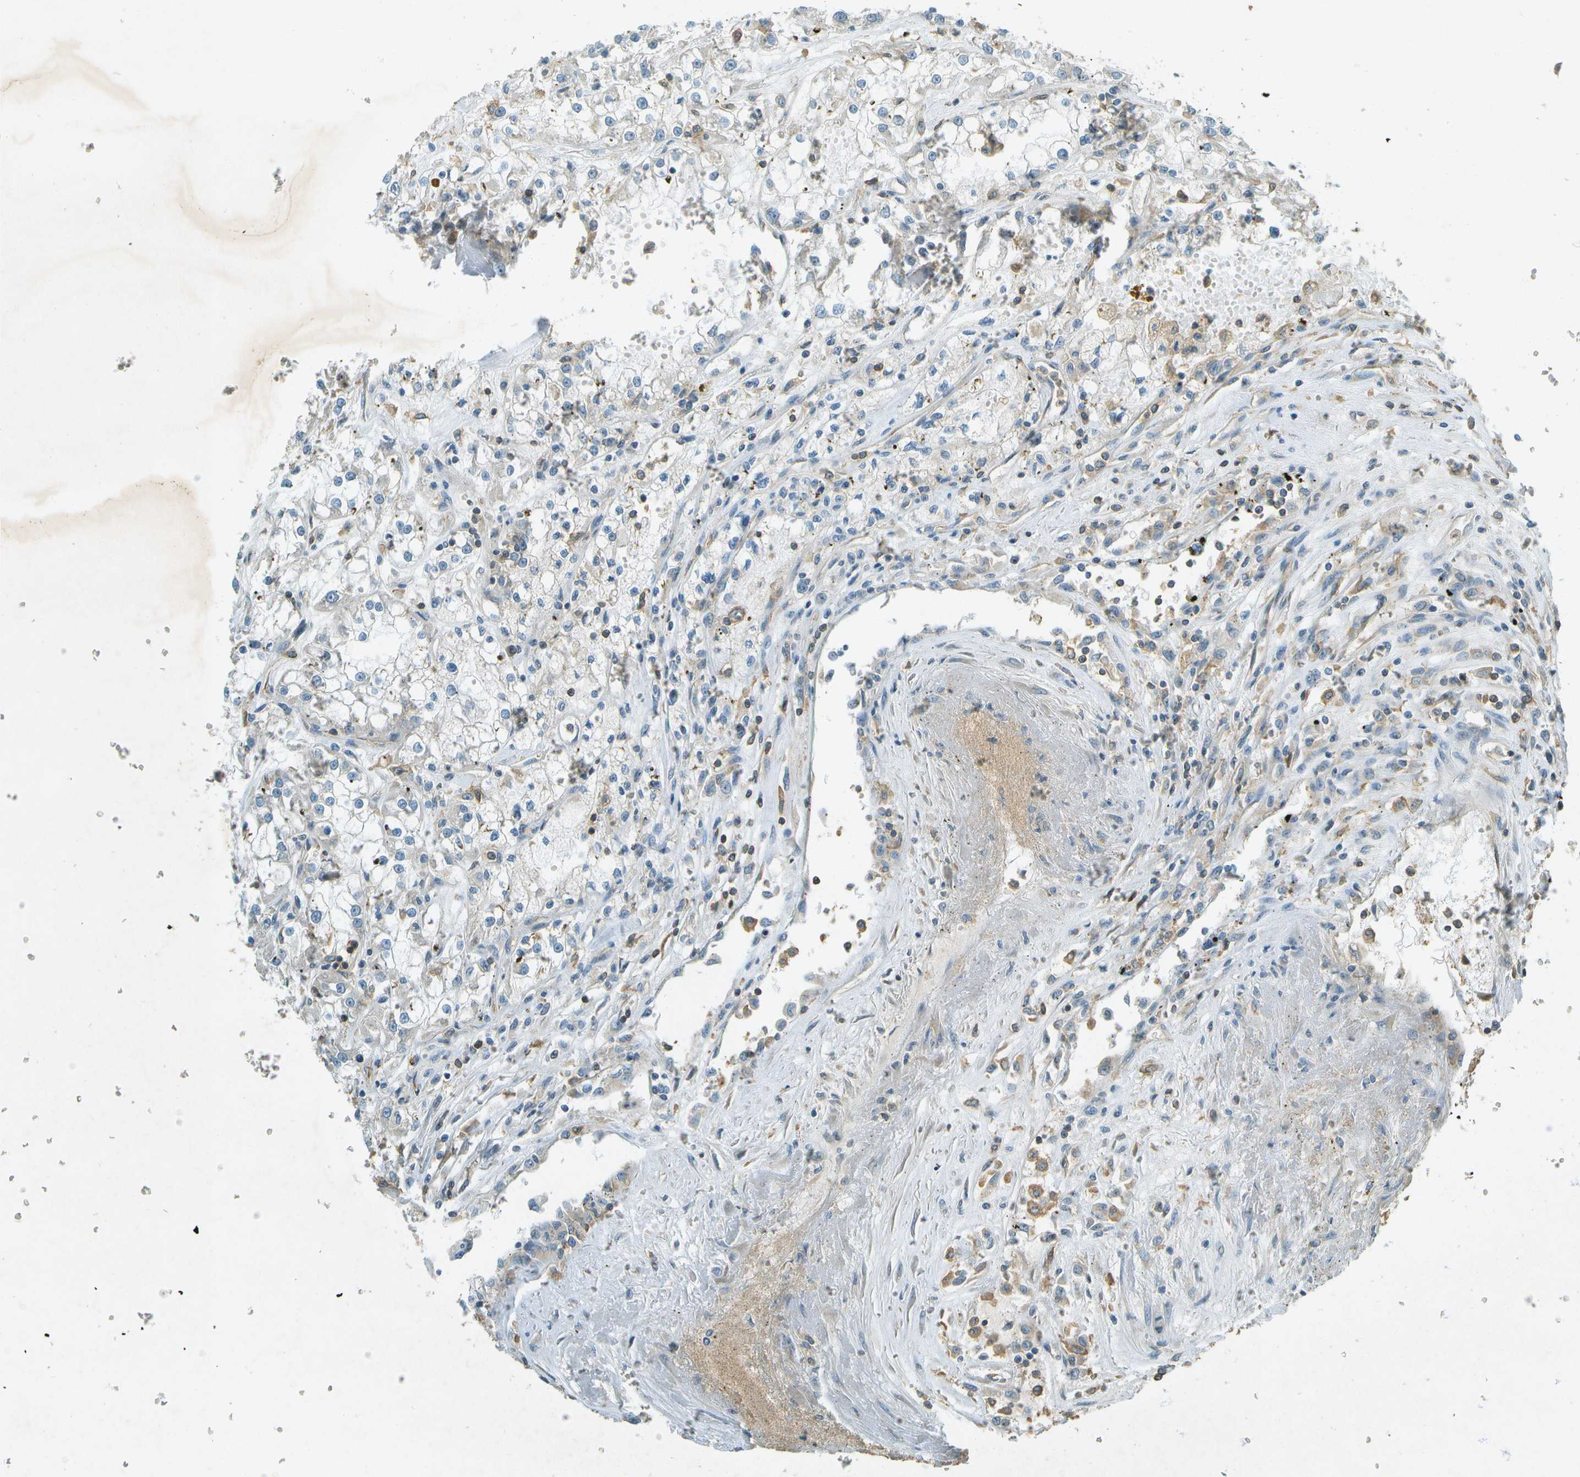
{"staining": {"intensity": "negative", "quantity": "none", "location": "none"}, "tissue": "renal cancer", "cell_type": "Tumor cells", "image_type": "cancer", "snomed": [{"axis": "morphology", "description": "Adenocarcinoma, NOS"}, {"axis": "topography", "description": "Kidney"}], "caption": "A micrograph of renal cancer (adenocarcinoma) stained for a protein reveals no brown staining in tumor cells. (DAB (3,3'-diaminobenzidine) immunohistochemistry (IHC) with hematoxylin counter stain).", "gene": "NUDT4", "patient": {"sex": "female", "age": 52}}